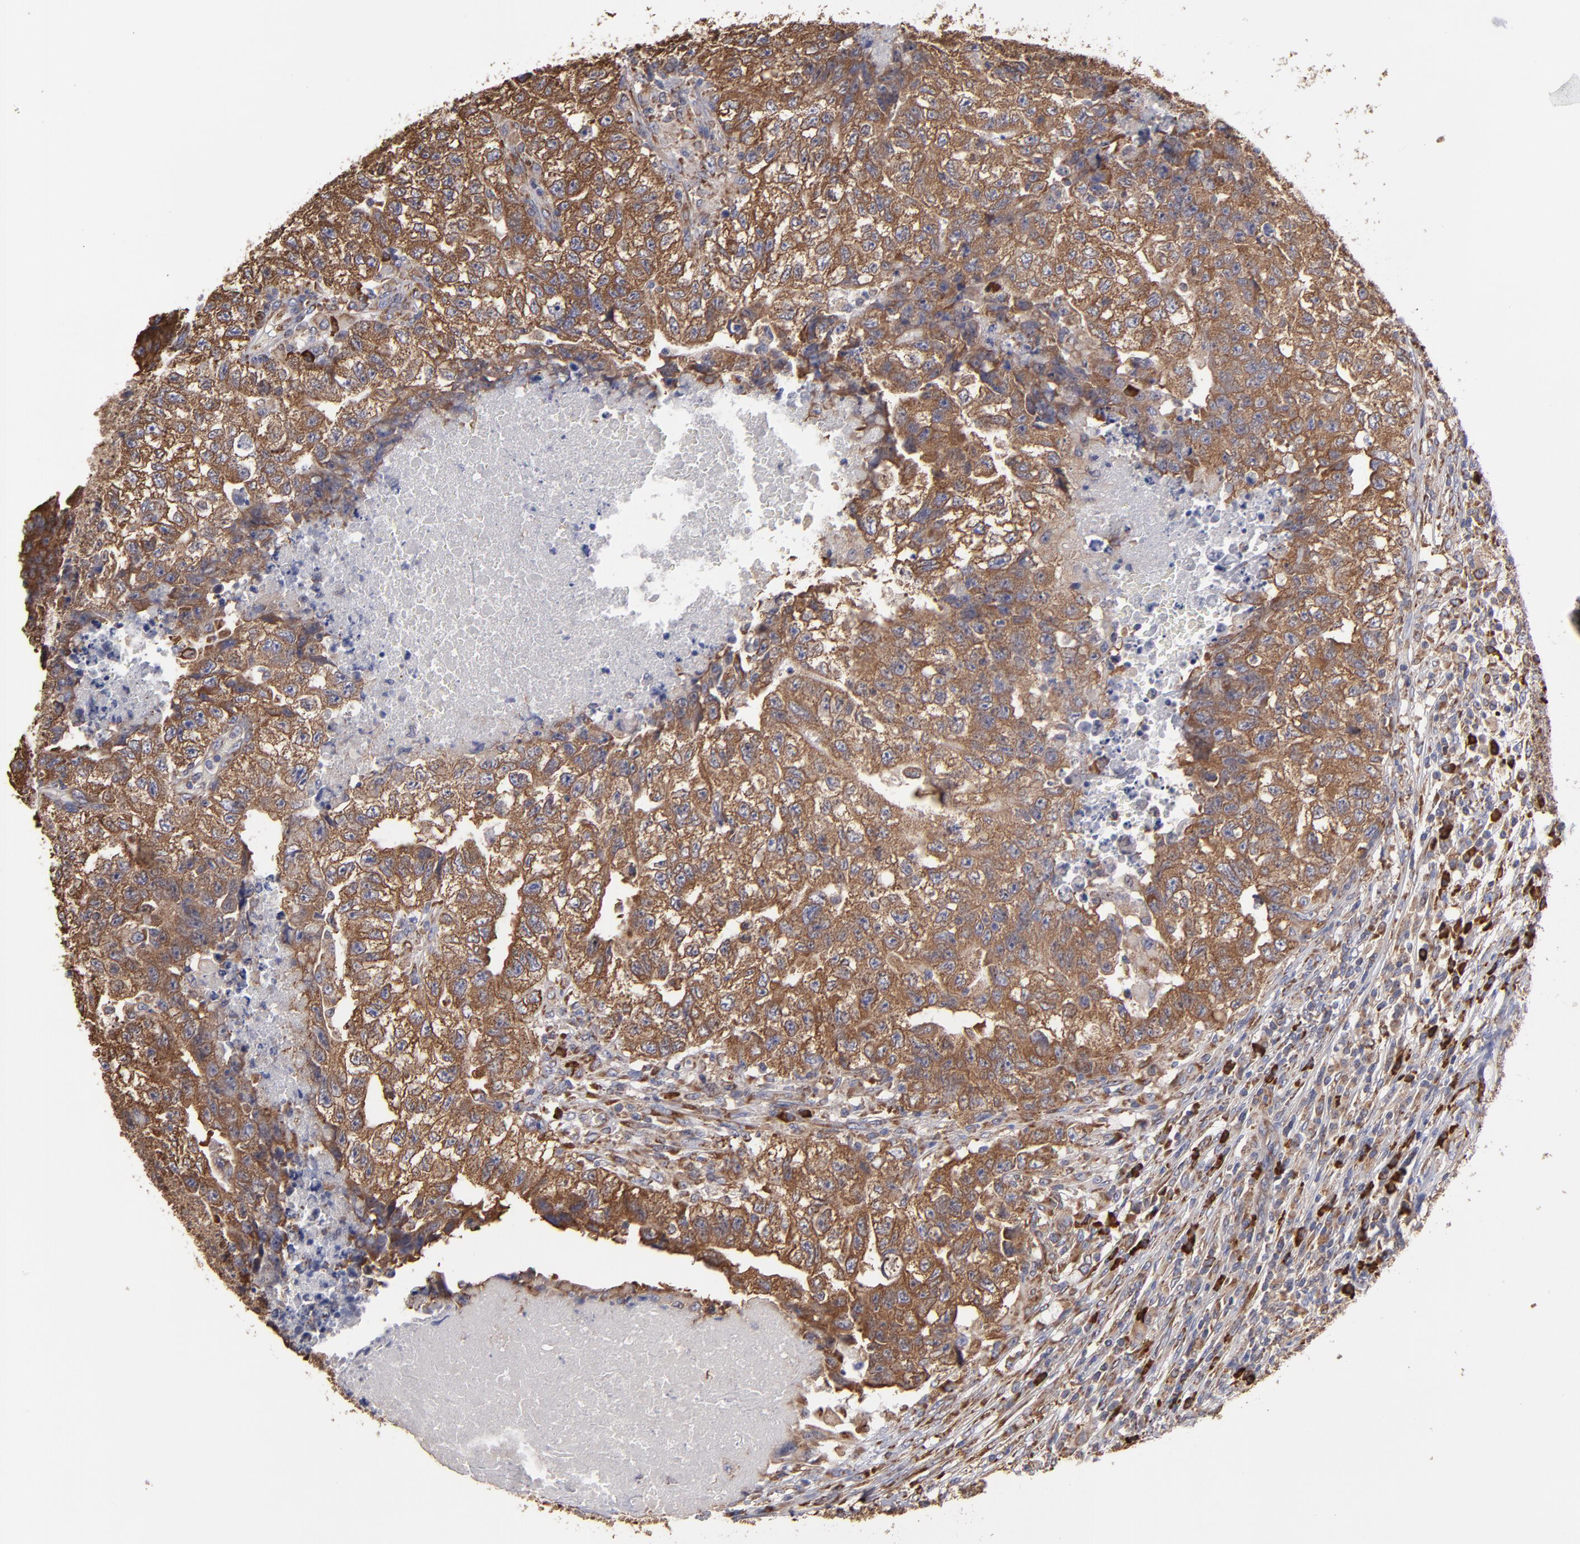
{"staining": {"intensity": "strong", "quantity": ">75%", "location": "cytoplasmic/membranous"}, "tissue": "testis cancer", "cell_type": "Tumor cells", "image_type": "cancer", "snomed": [{"axis": "morphology", "description": "Carcinoma, Embryonal, NOS"}, {"axis": "topography", "description": "Testis"}], "caption": "DAB immunohistochemical staining of human testis cancer reveals strong cytoplasmic/membranous protein staining in about >75% of tumor cells.", "gene": "SND1", "patient": {"sex": "male", "age": 21}}